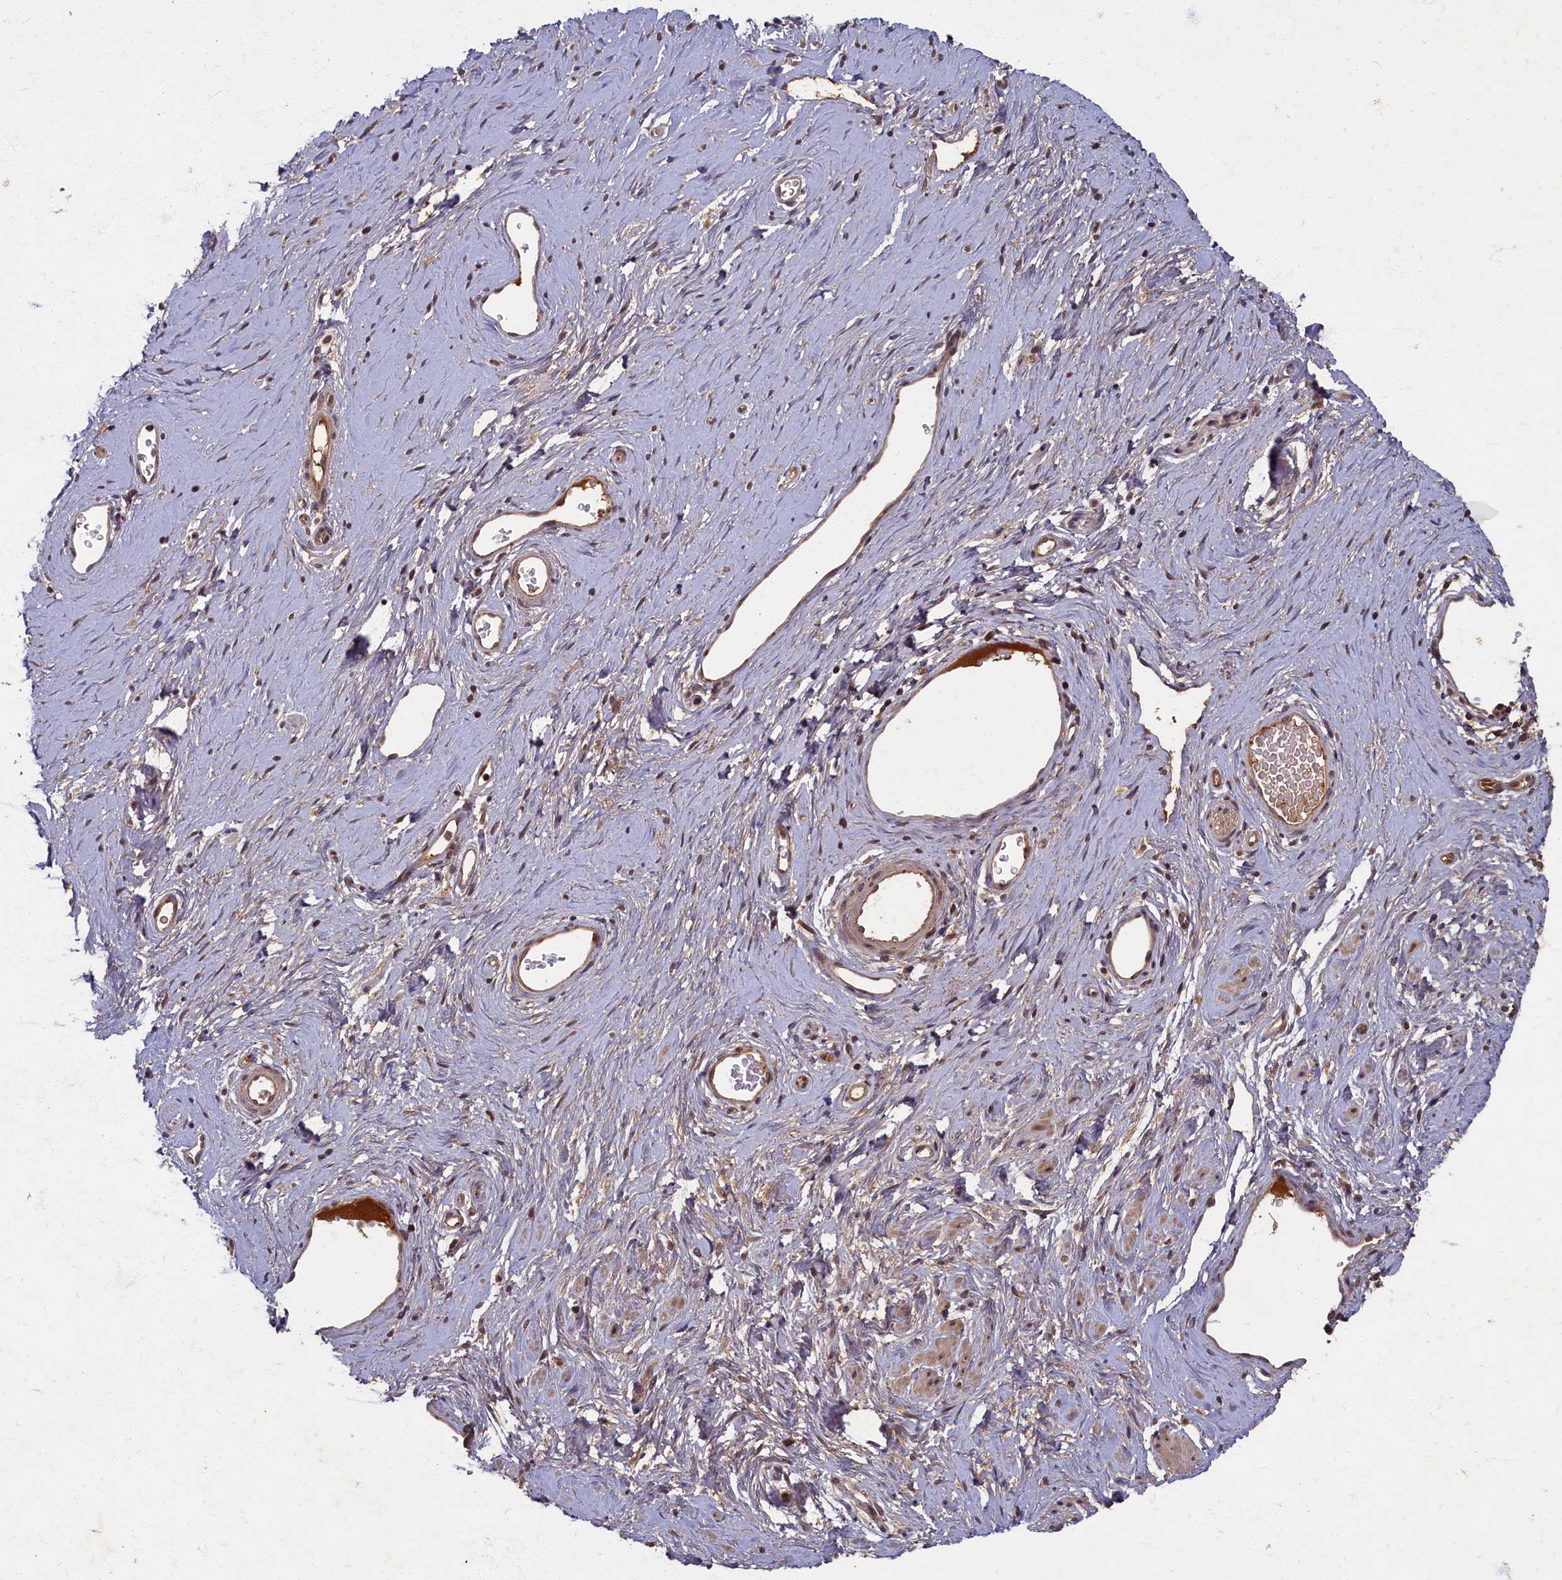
{"staining": {"intensity": "weak", "quantity": "<25%", "location": "cytoplasmic/membranous"}, "tissue": "adipose tissue", "cell_type": "Adipocytes", "image_type": "normal", "snomed": [{"axis": "morphology", "description": "Normal tissue, NOS"}, {"axis": "morphology", "description": "Adenocarcinoma, NOS"}, {"axis": "topography", "description": "Rectum"}, {"axis": "topography", "description": "Vagina"}, {"axis": "topography", "description": "Peripheral nerve tissue"}], "caption": "Immunohistochemistry micrograph of normal adipose tissue: adipose tissue stained with DAB reveals no significant protein staining in adipocytes. (Immunohistochemistry (ihc), brightfield microscopy, high magnification).", "gene": "BICD1", "patient": {"sex": "female", "age": 71}}